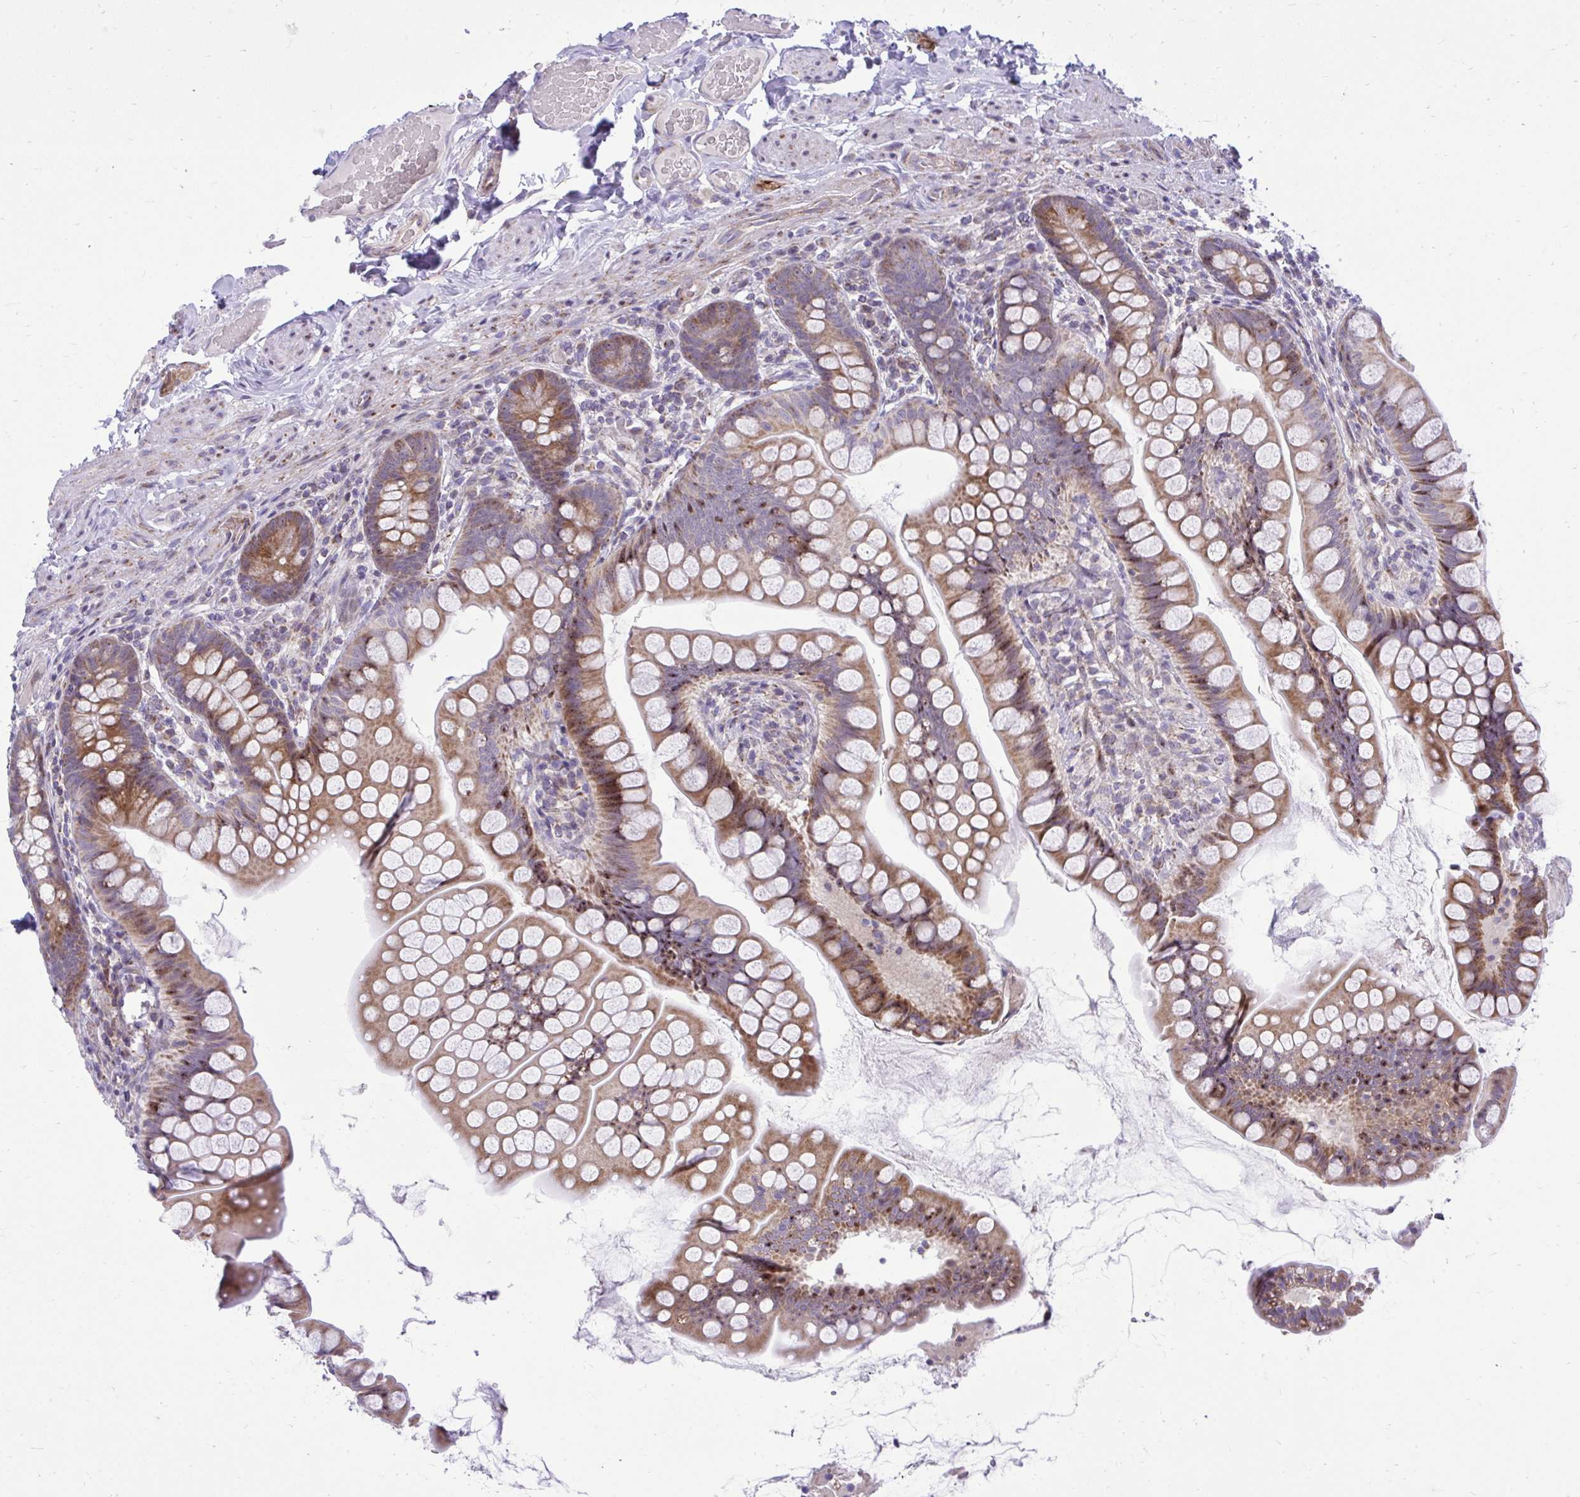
{"staining": {"intensity": "moderate", "quantity": ">75%", "location": "cytoplasmic/membranous"}, "tissue": "small intestine", "cell_type": "Glandular cells", "image_type": "normal", "snomed": [{"axis": "morphology", "description": "Normal tissue, NOS"}, {"axis": "topography", "description": "Small intestine"}], "caption": "This is a histology image of immunohistochemistry staining of unremarkable small intestine, which shows moderate positivity in the cytoplasmic/membranous of glandular cells.", "gene": "GPRIN3", "patient": {"sex": "male", "age": 70}}